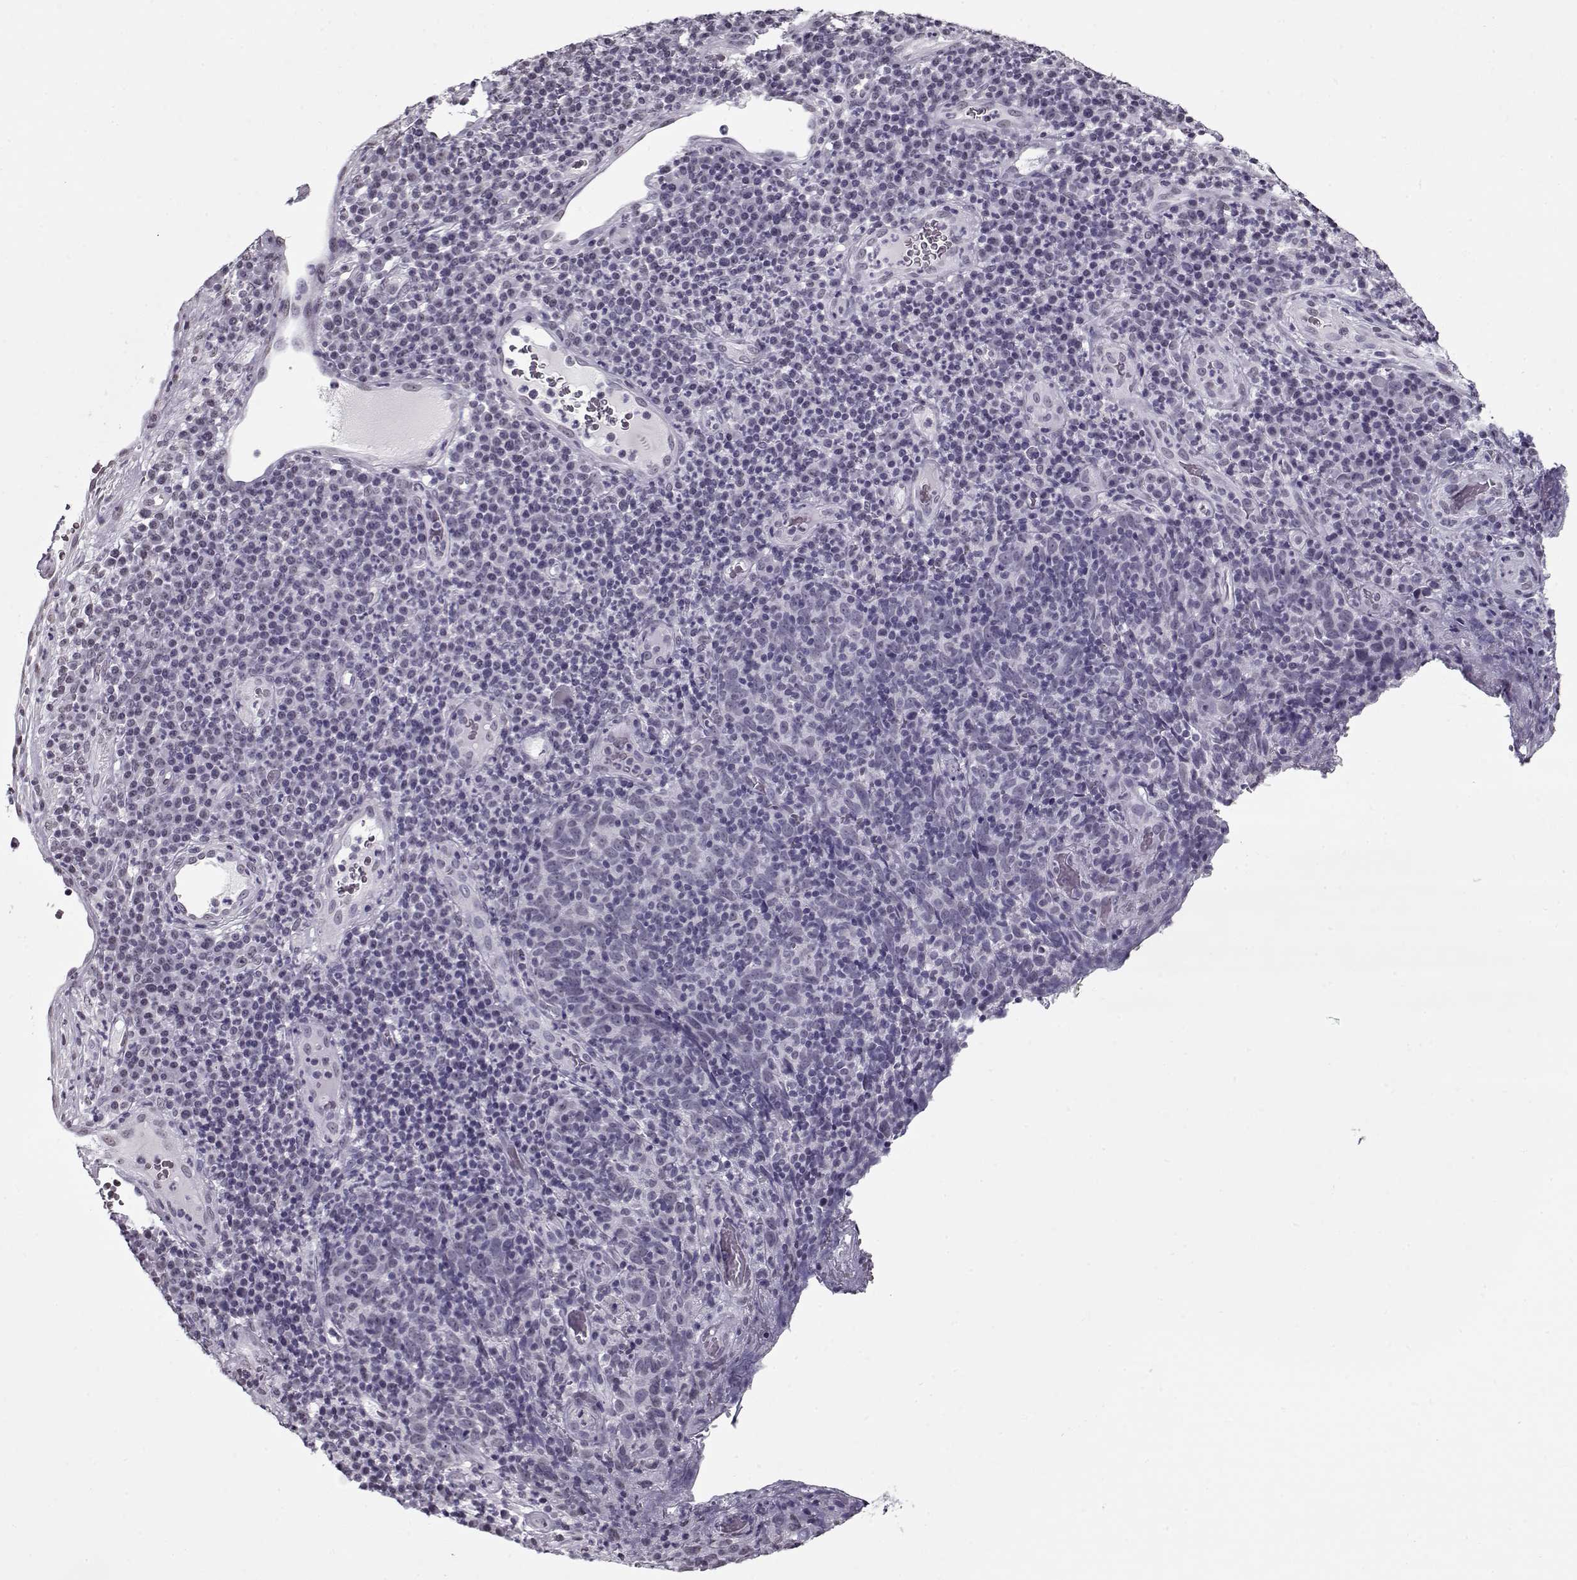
{"staining": {"intensity": "negative", "quantity": "none", "location": "none"}, "tissue": "skin cancer", "cell_type": "Tumor cells", "image_type": "cancer", "snomed": [{"axis": "morphology", "description": "Squamous cell carcinoma, NOS"}, {"axis": "topography", "description": "Skin"}, {"axis": "topography", "description": "Anal"}], "caption": "DAB immunohistochemical staining of skin cancer (squamous cell carcinoma) displays no significant expression in tumor cells.", "gene": "PRMT8", "patient": {"sex": "female", "age": 51}}